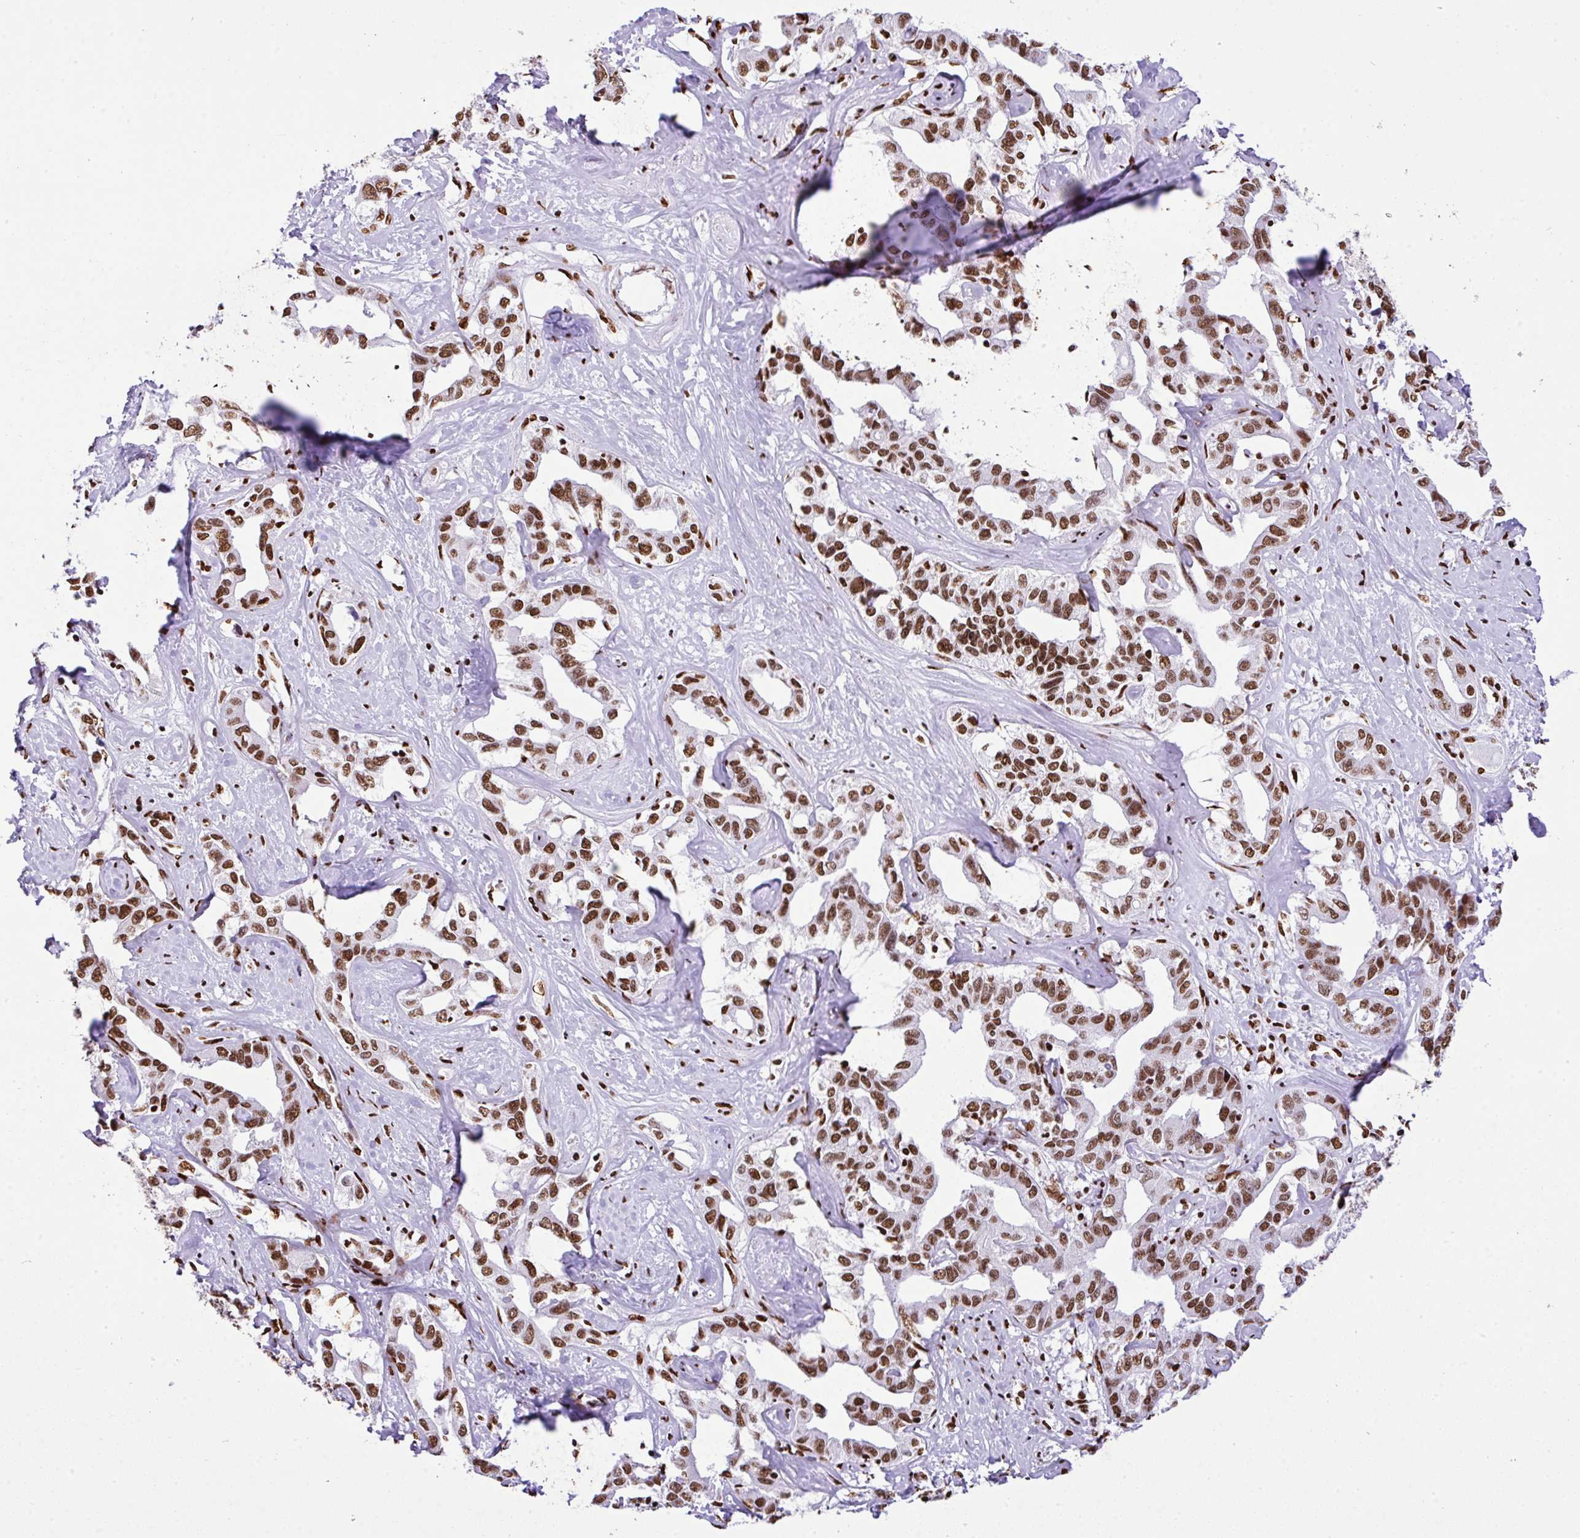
{"staining": {"intensity": "moderate", "quantity": ">75%", "location": "nuclear"}, "tissue": "liver cancer", "cell_type": "Tumor cells", "image_type": "cancer", "snomed": [{"axis": "morphology", "description": "Cholangiocarcinoma"}, {"axis": "topography", "description": "Liver"}], "caption": "IHC histopathology image of liver cancer stained for a protein (brown), which demonstrates medium levels of moderate nuclear expression in about >75% of tumor cells.", "gene": "RARG", "patient": {"sex": "male", "age": 59}}